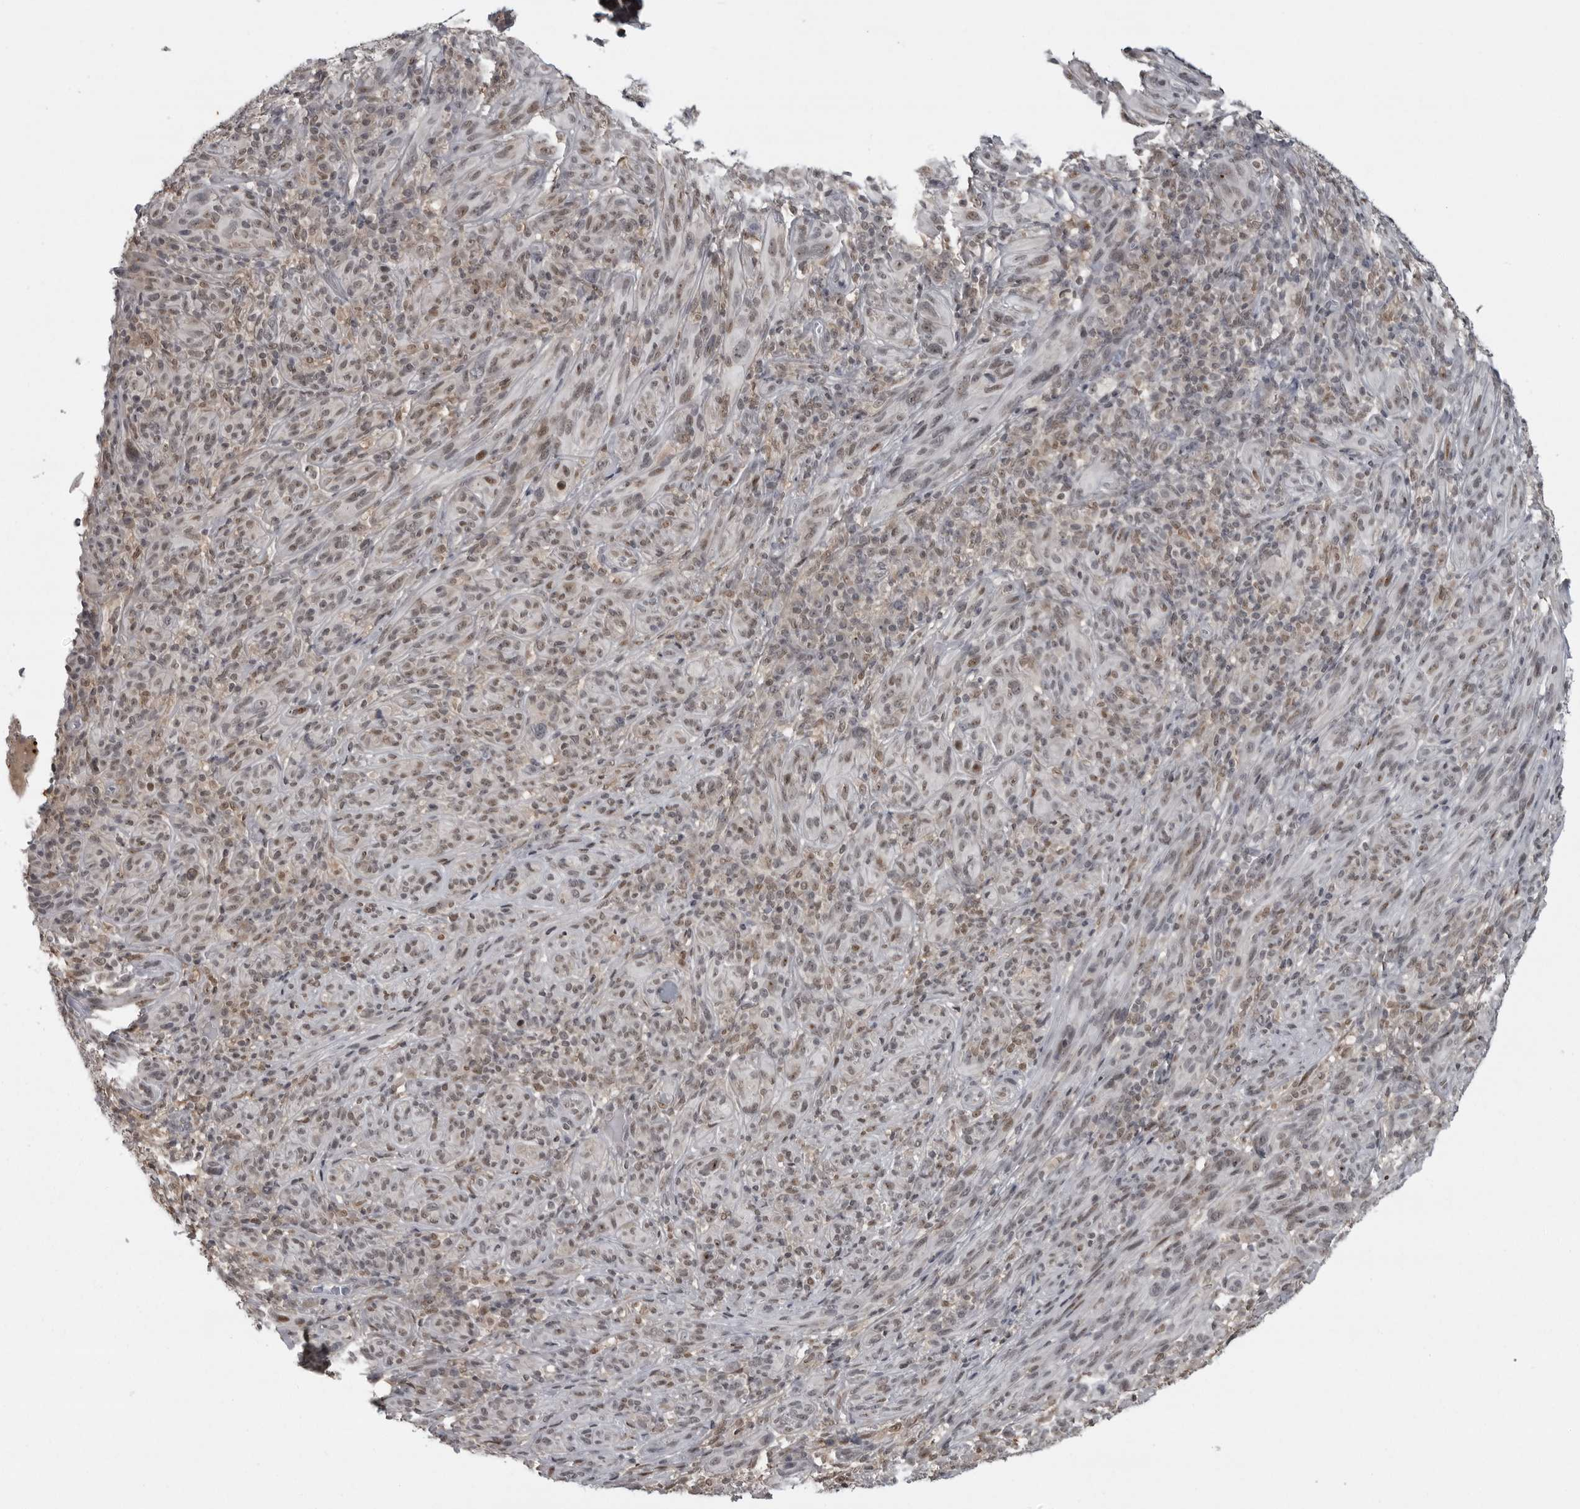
{"staining": {"intensity": "weak", "quantity": ">75%", "location": "nuclear"}, "tissue": "melanoma", "cell_type": "Tumor cells", "image_type": "cancer", "snomed": [{"axis": "morphology", "description": "Malignant melanoma, NOS"}, {"axis": "topography", "description": "Skin of head"}], "caption": "Immunohistochemistry (DAB) staining of human malignant melanoma shows weak nuclear protein positivity in about >75% of tumor cells.", "gene": "C8orf58", "patient": {"sex": "male", "age": 96}}